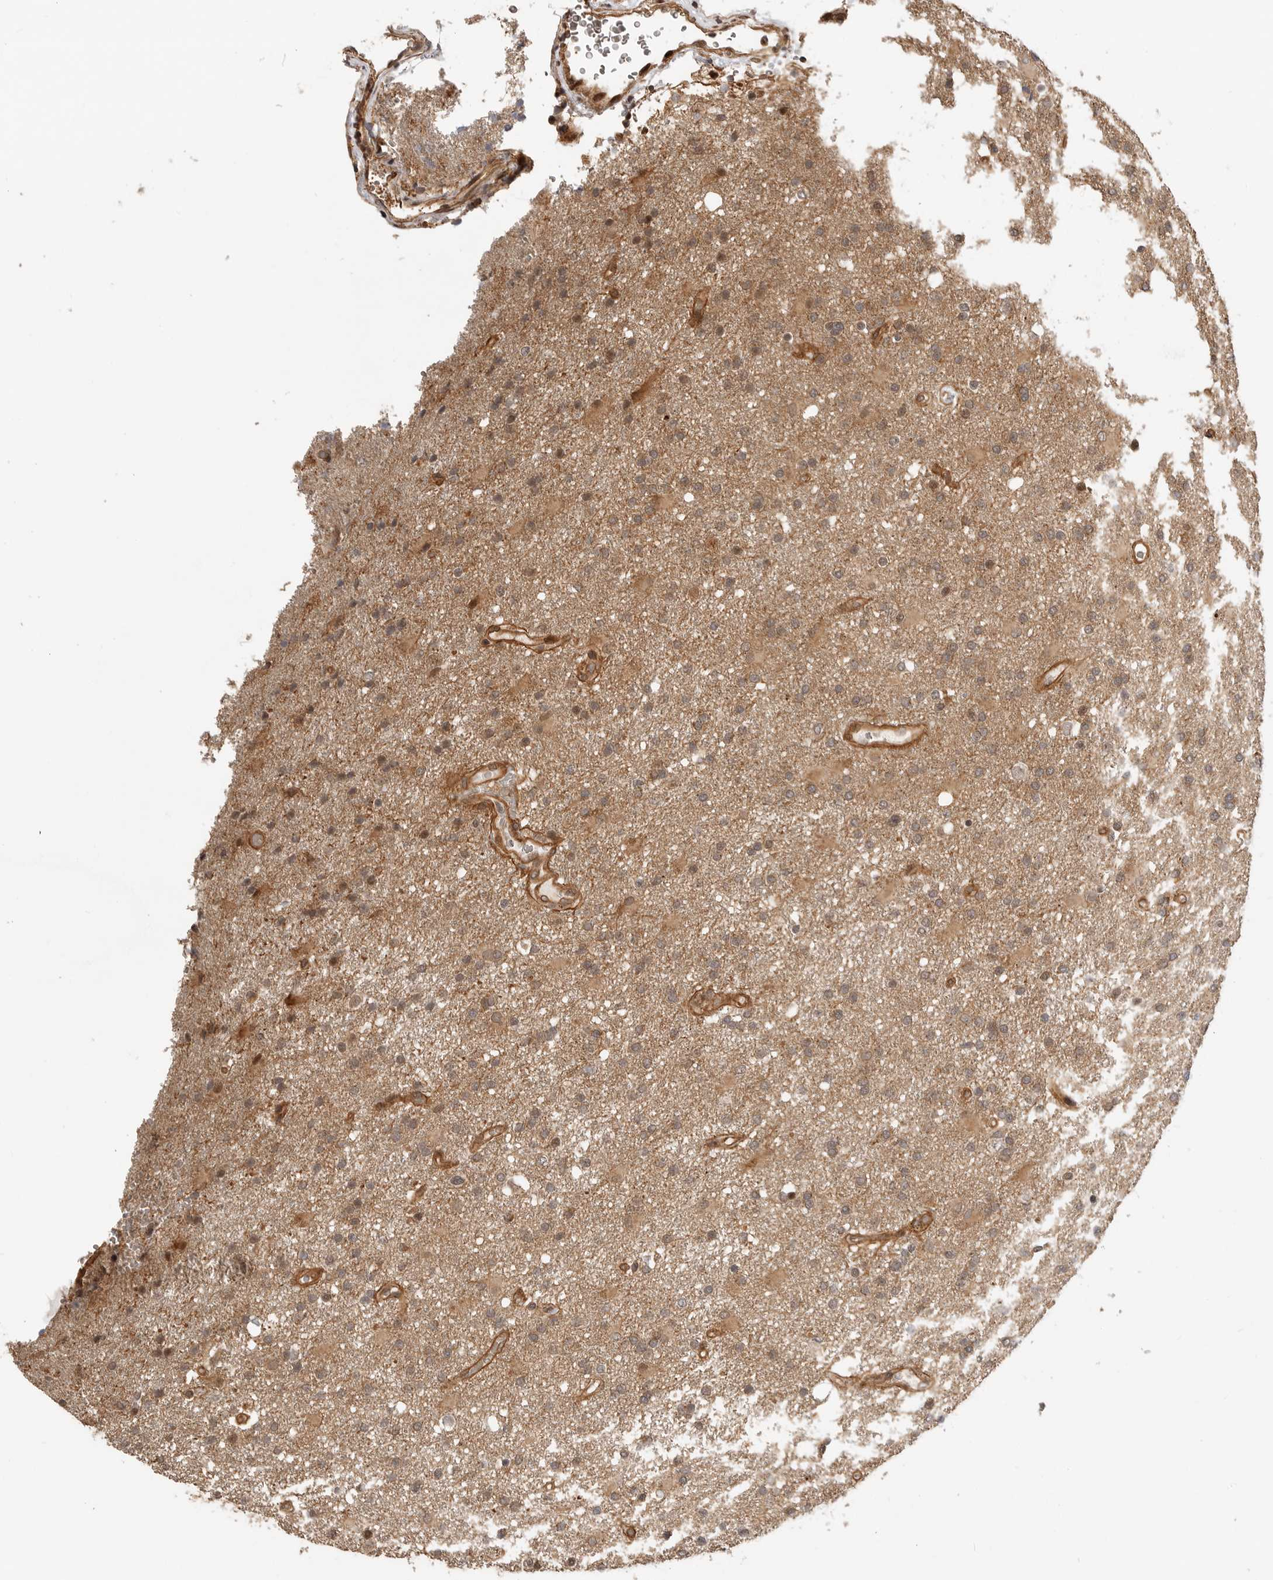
{"staining": {"intensity": "weak", "quantity": ">75%", "location": "cytoplasmic/membranous"}, "tissue": "glioma", "cell_type": "Tumor cells", "image_type": "cancer", "snomed": [{"axis": "morphology", "description": "Glioma, malignant, High grade"}, {"axis": "topography", "description": "Brain"}], "caption": "This is an image of IHC staining of glioma, which shows weak expression in the cytoplasmic/membranous of tumor cells.", "gene": "ADPRS", "patient": {"sex": "male", "age": 72}}